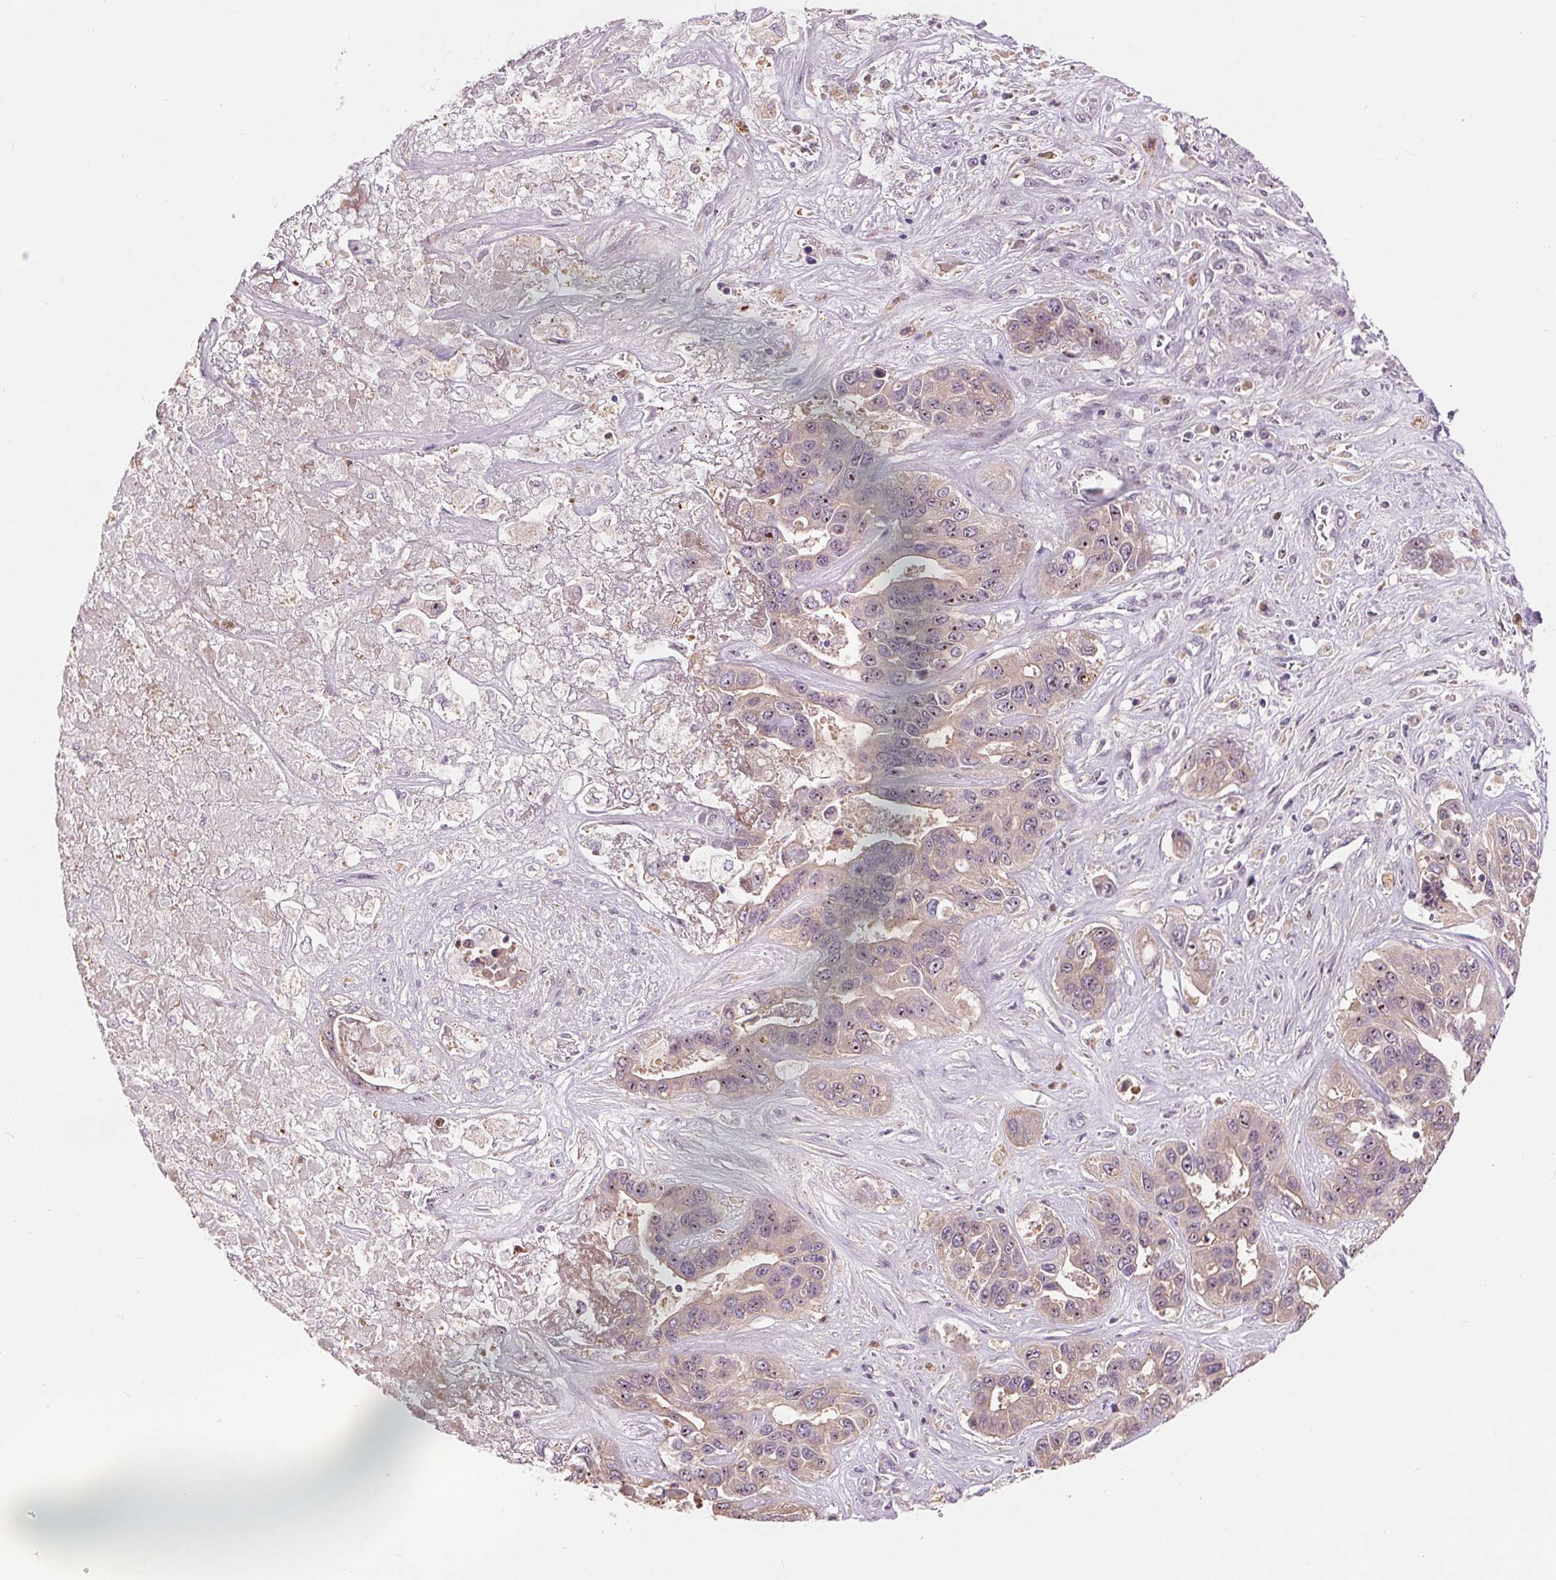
{"staining": {"intensity": "moderate", "quantity": "25%-75%", "location": "nuclear"}, "tissue": "liver cancer", "cell_type": "Tumor cells", "image_type": "cancer", "snomed": [{"axis": "morphology", "description": "Cholangiocarcinoma"}, {"axis": "topography", "description": "Liver"}], "caption": "Protein staining of liver cancer tissue demonstrates moderate nuclear staining in approximately 25%-75% of tumor cells.", "gene": "RANBP3L", "patient": {"sex": "female", "age": 52}}